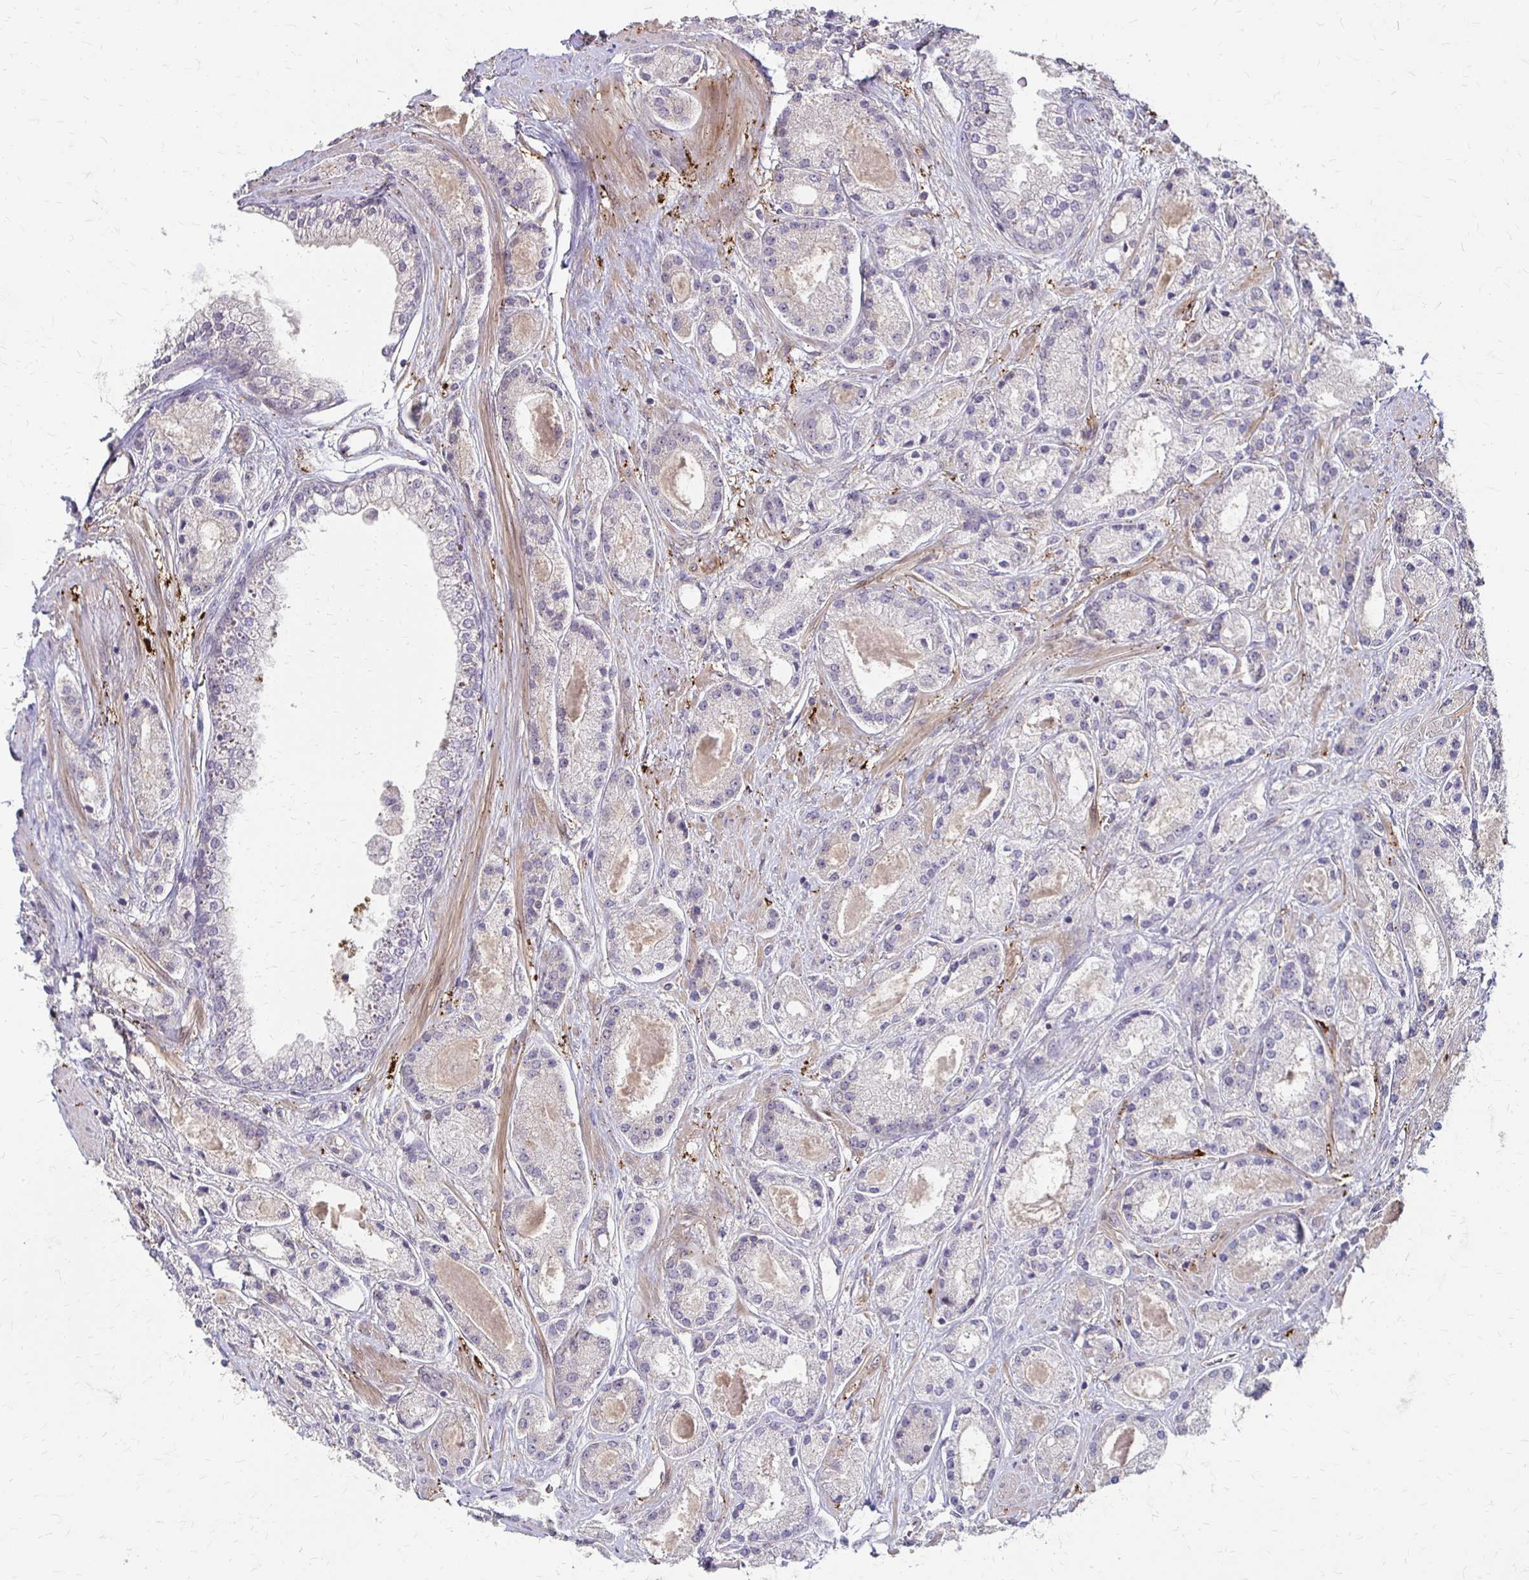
{"staining": {"intensity": "negative", "quantity": "none", "location": "none"}, "tissue": "prostate cancer", "cell_type": "Tumor cells", "image_type": "cancer", "snomed": [{"axis": "morphology", "description": "Adenocarcinoma, High grade"}, {"axis": "topography", "description": "Prostate"}], "caption": "Protein analysis of prostate high-grade adenocarcinoma exhibits no significant positivity in tumor cells.", "gene": "CFL2", "patient": {"sex": "male", "age": 67}}